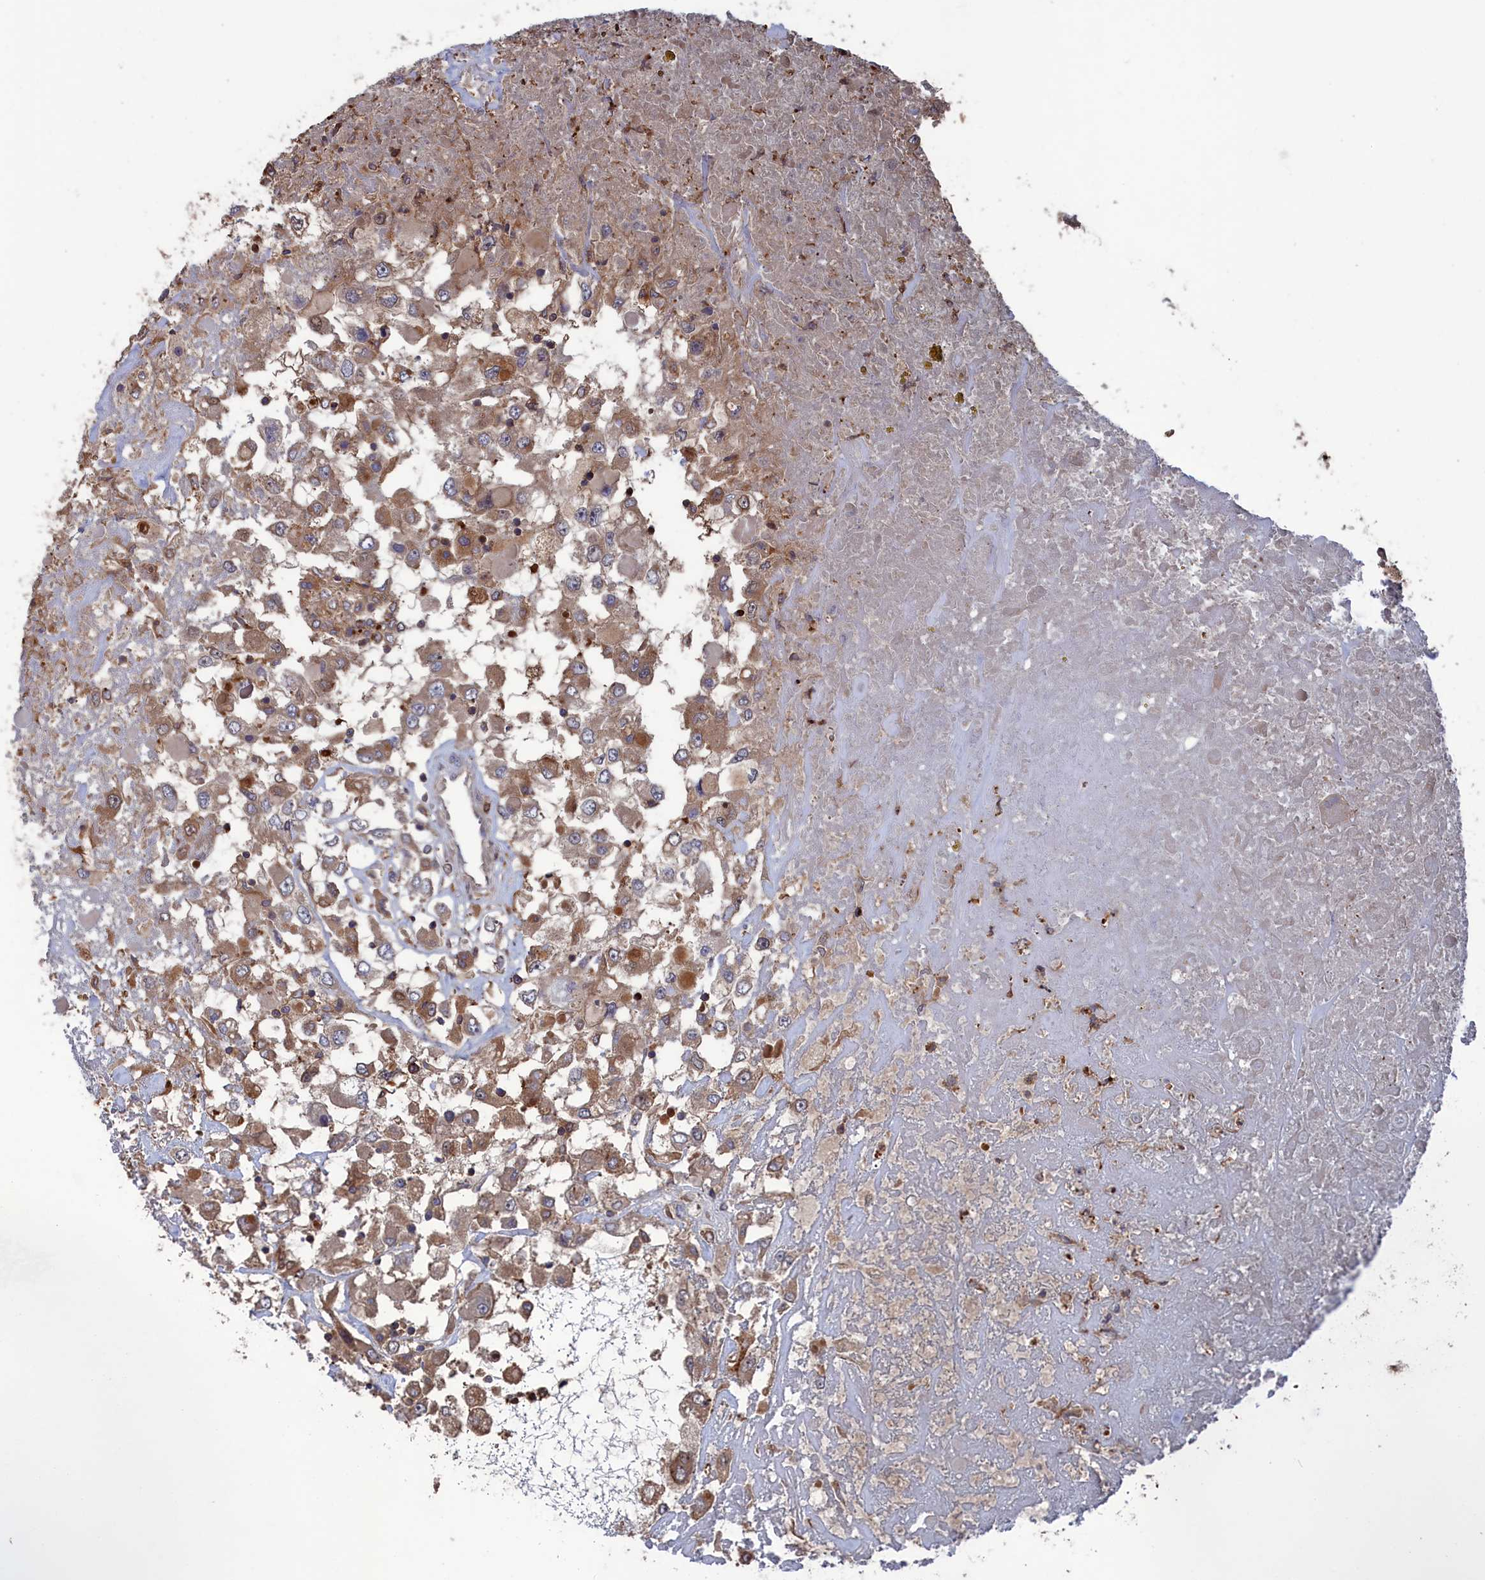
{"staining": {"intensity": "moderate", "quantity": "25%-75%", "location": "cytoplasmic/membranous"}, "tissue": "renal cancer", "cell_type": "Tumor cells", "image_type": "cancer", "snomed": [{"axis": "morphology", "description": "Adenocarcinoma, NOS"}, {"axis": "topography", "description": "Kidney"}], "caption": "About 25%-75% of tumor cells in human renal cancer (adenocarcinoma) display moderate cytoplasmic/membranous protein expression as visualized by brown immunohistochemical staining.", "gene": "PLA2G15", "patient": {"sex": "female", "age": 52}}